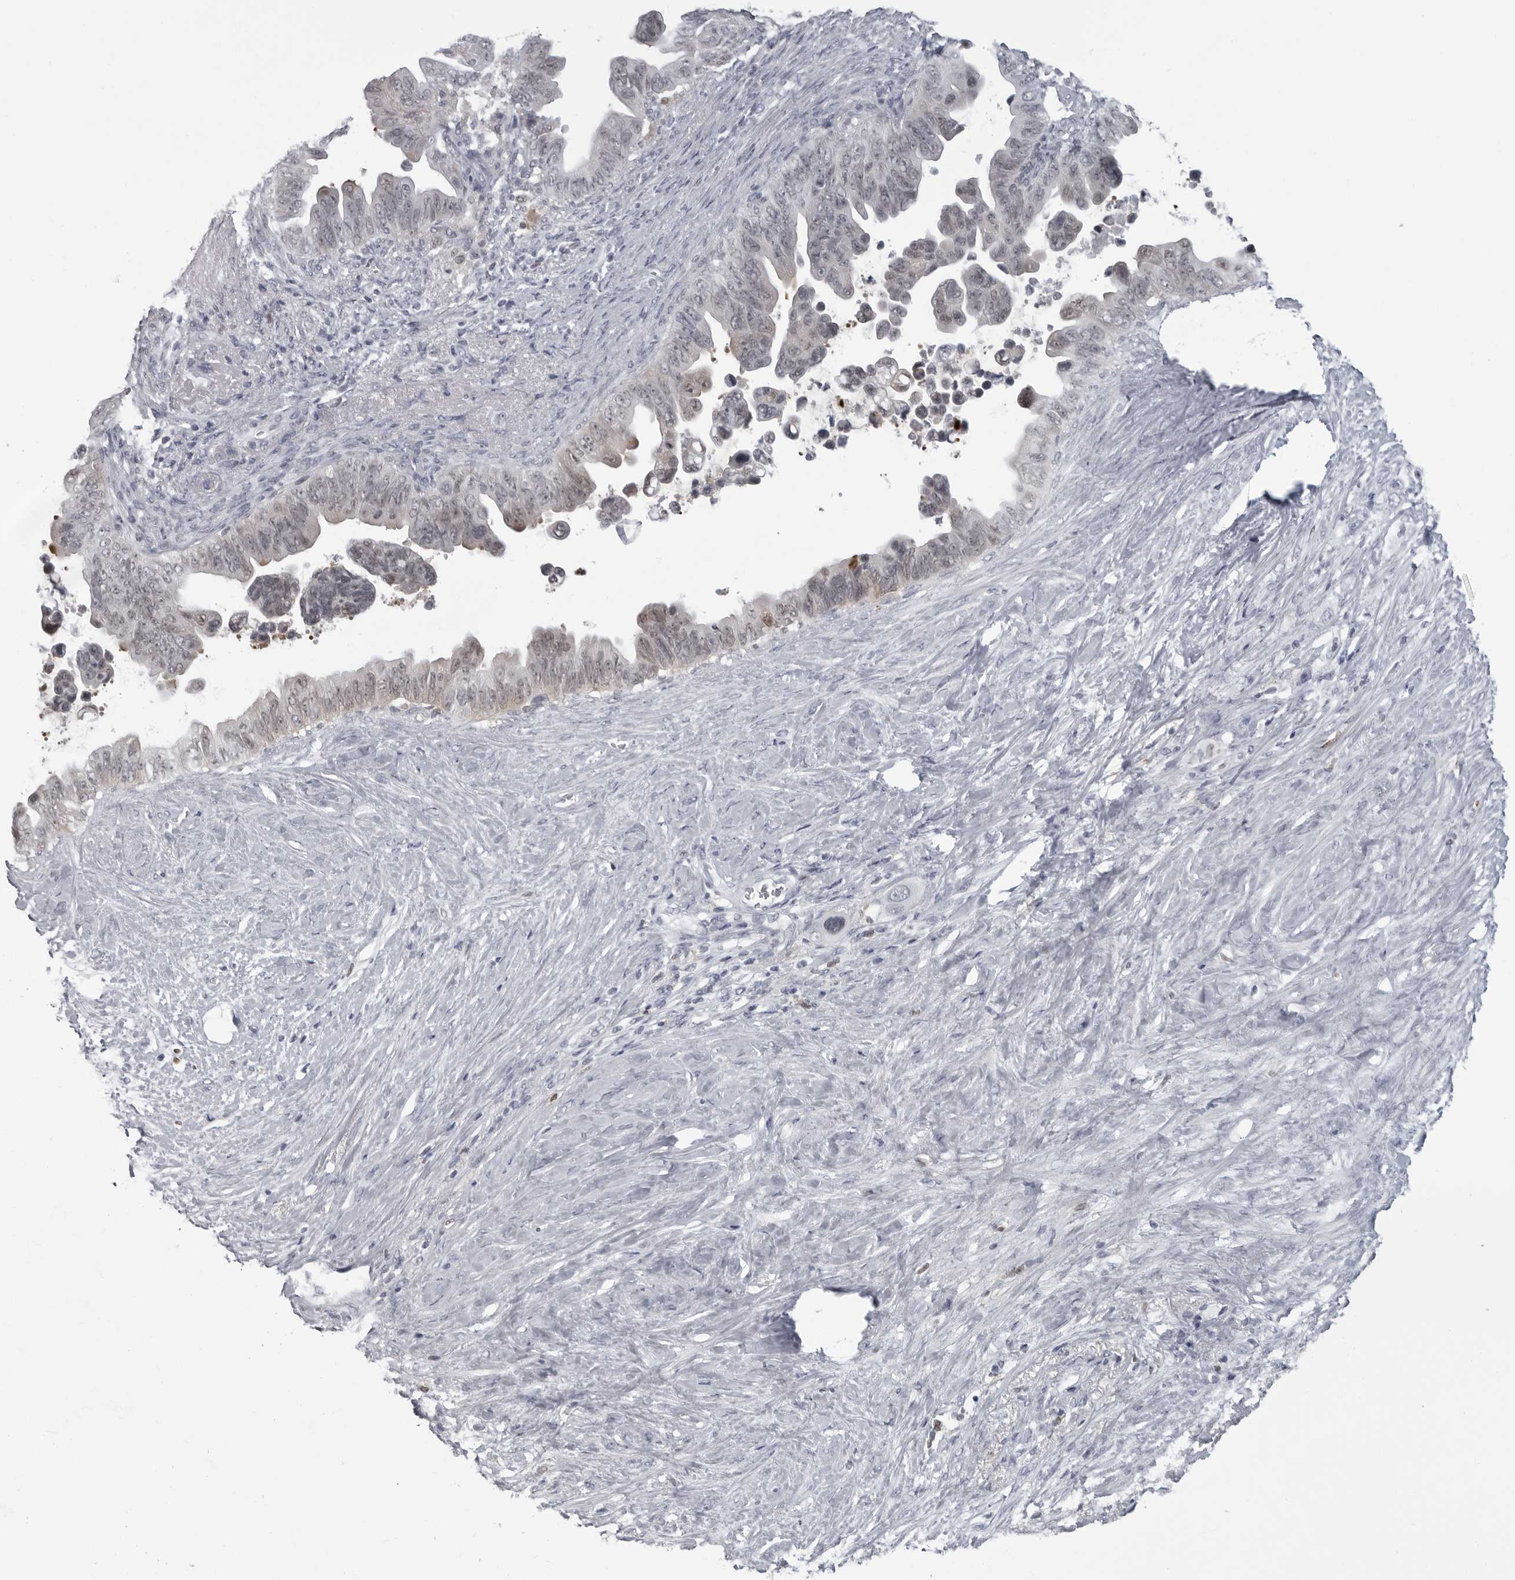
{"staining": {"intensity": "weak", "quantity": "<25%", "location": "nuclear"}, "tissue": "pancreatic cancer", "cell_type": "Tumor cells", "image_type": "cancer", "snomed": [{"axis": "morphology", "description": "Adenocarcinoma, NOS"}, {"axis": "topography", "description": "Pancreas"}], "caption": "This is an immunohistochemistry image of pancreatic cancer. There is no positivity in tumor cells.", "gene": "LZIC", "patient": {"sex": "female", "age": 72}}